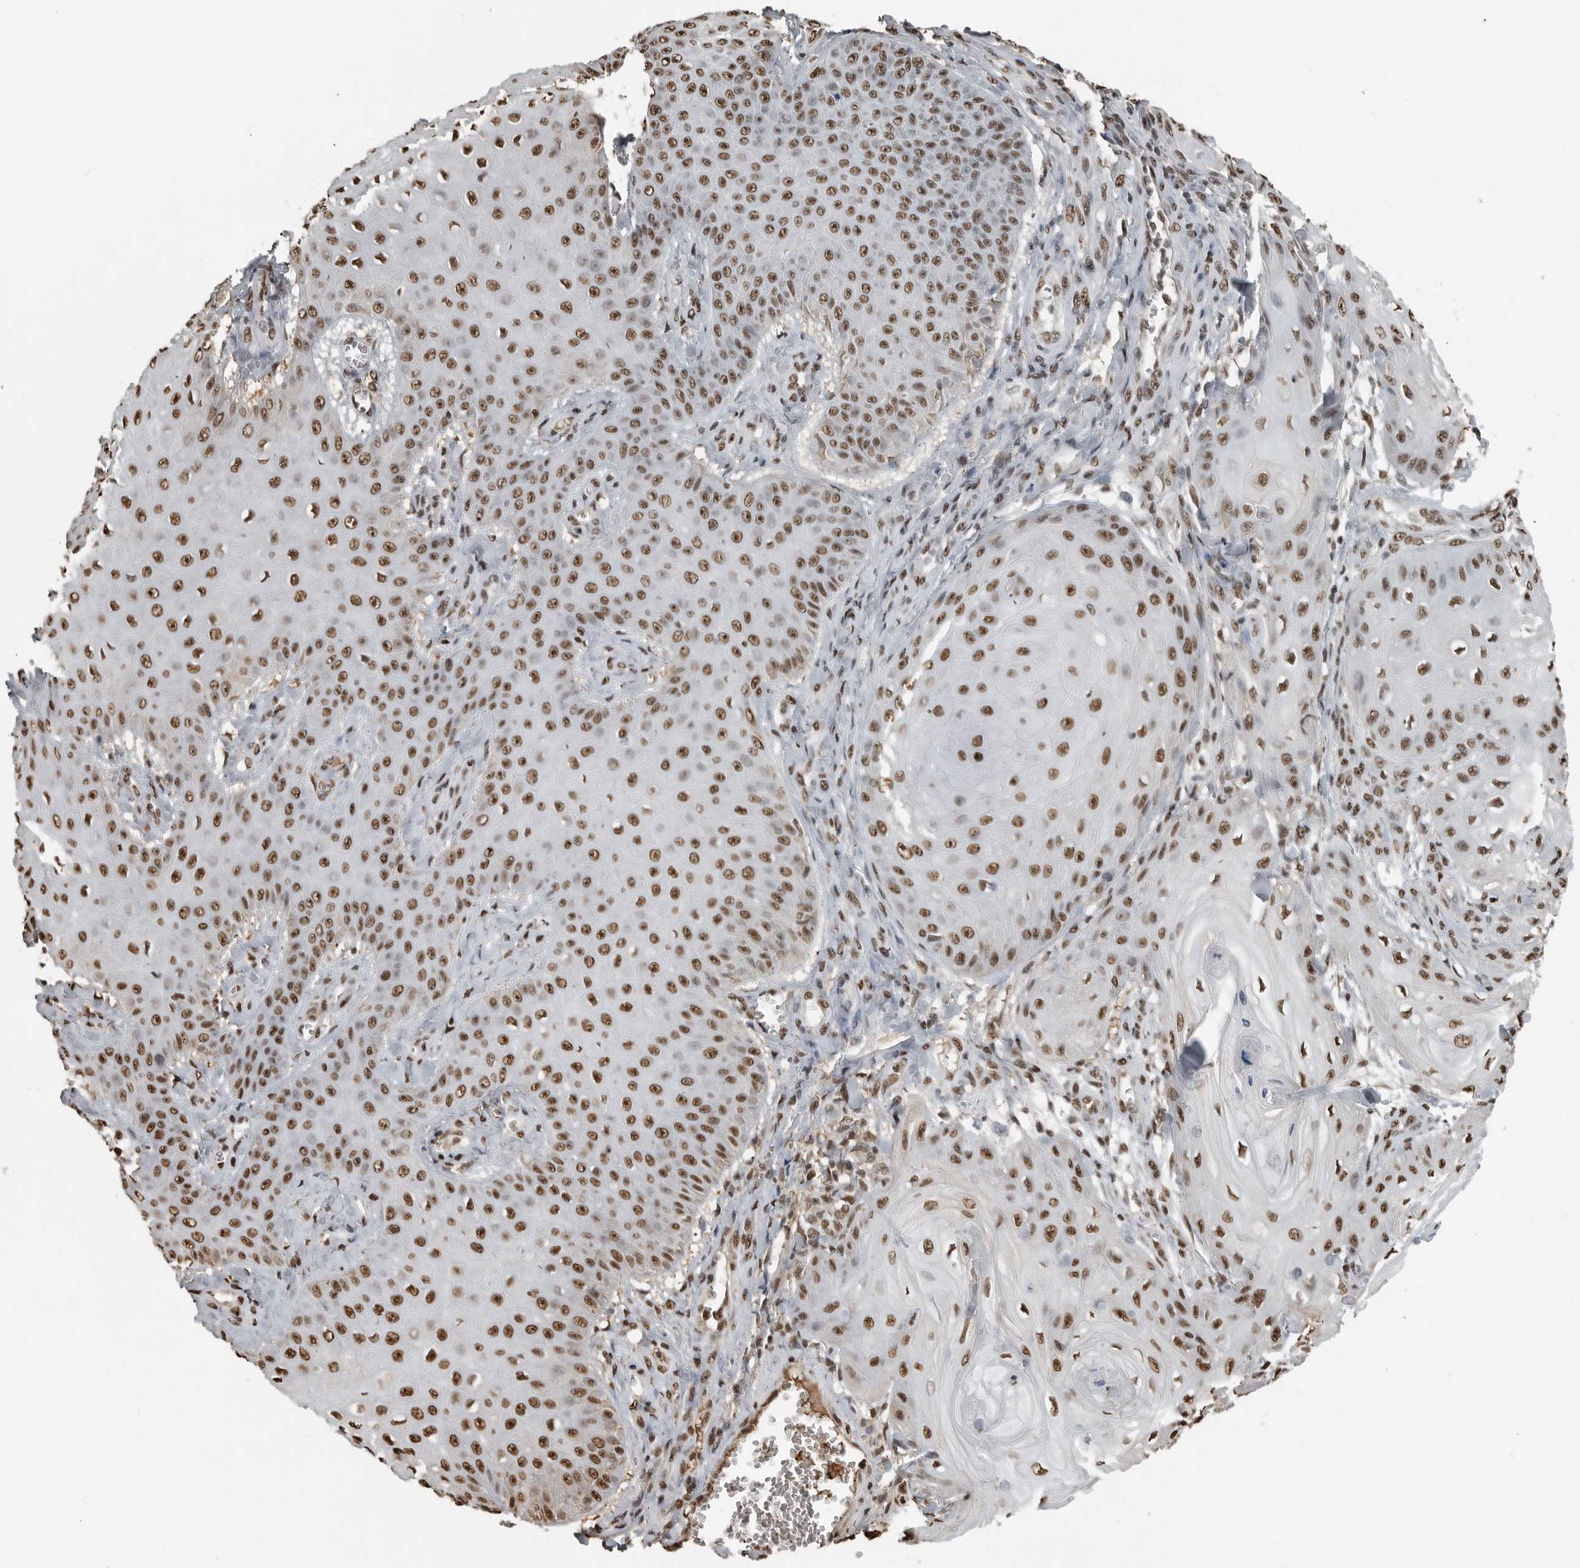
{"staining": {"intensity": "moderate", "quantity": ">75%", "location": "nuclear"}, "tissue": "skin cancer", "cell_type": "Tumor cells", "image_type": "cancer", "snomed": [{"axis": "morphology", "description": "Squamous cell carcinoma, NOS"}, {"axis": "topography", "description": "Skin"}], "caption": "Tumor cells show medium levels of moderate nuclear staining in about >75% of cells in human skin squamous cell carcinoma.", "gene": "TGS1", "patient": {"sex": "male", "age": 74}}